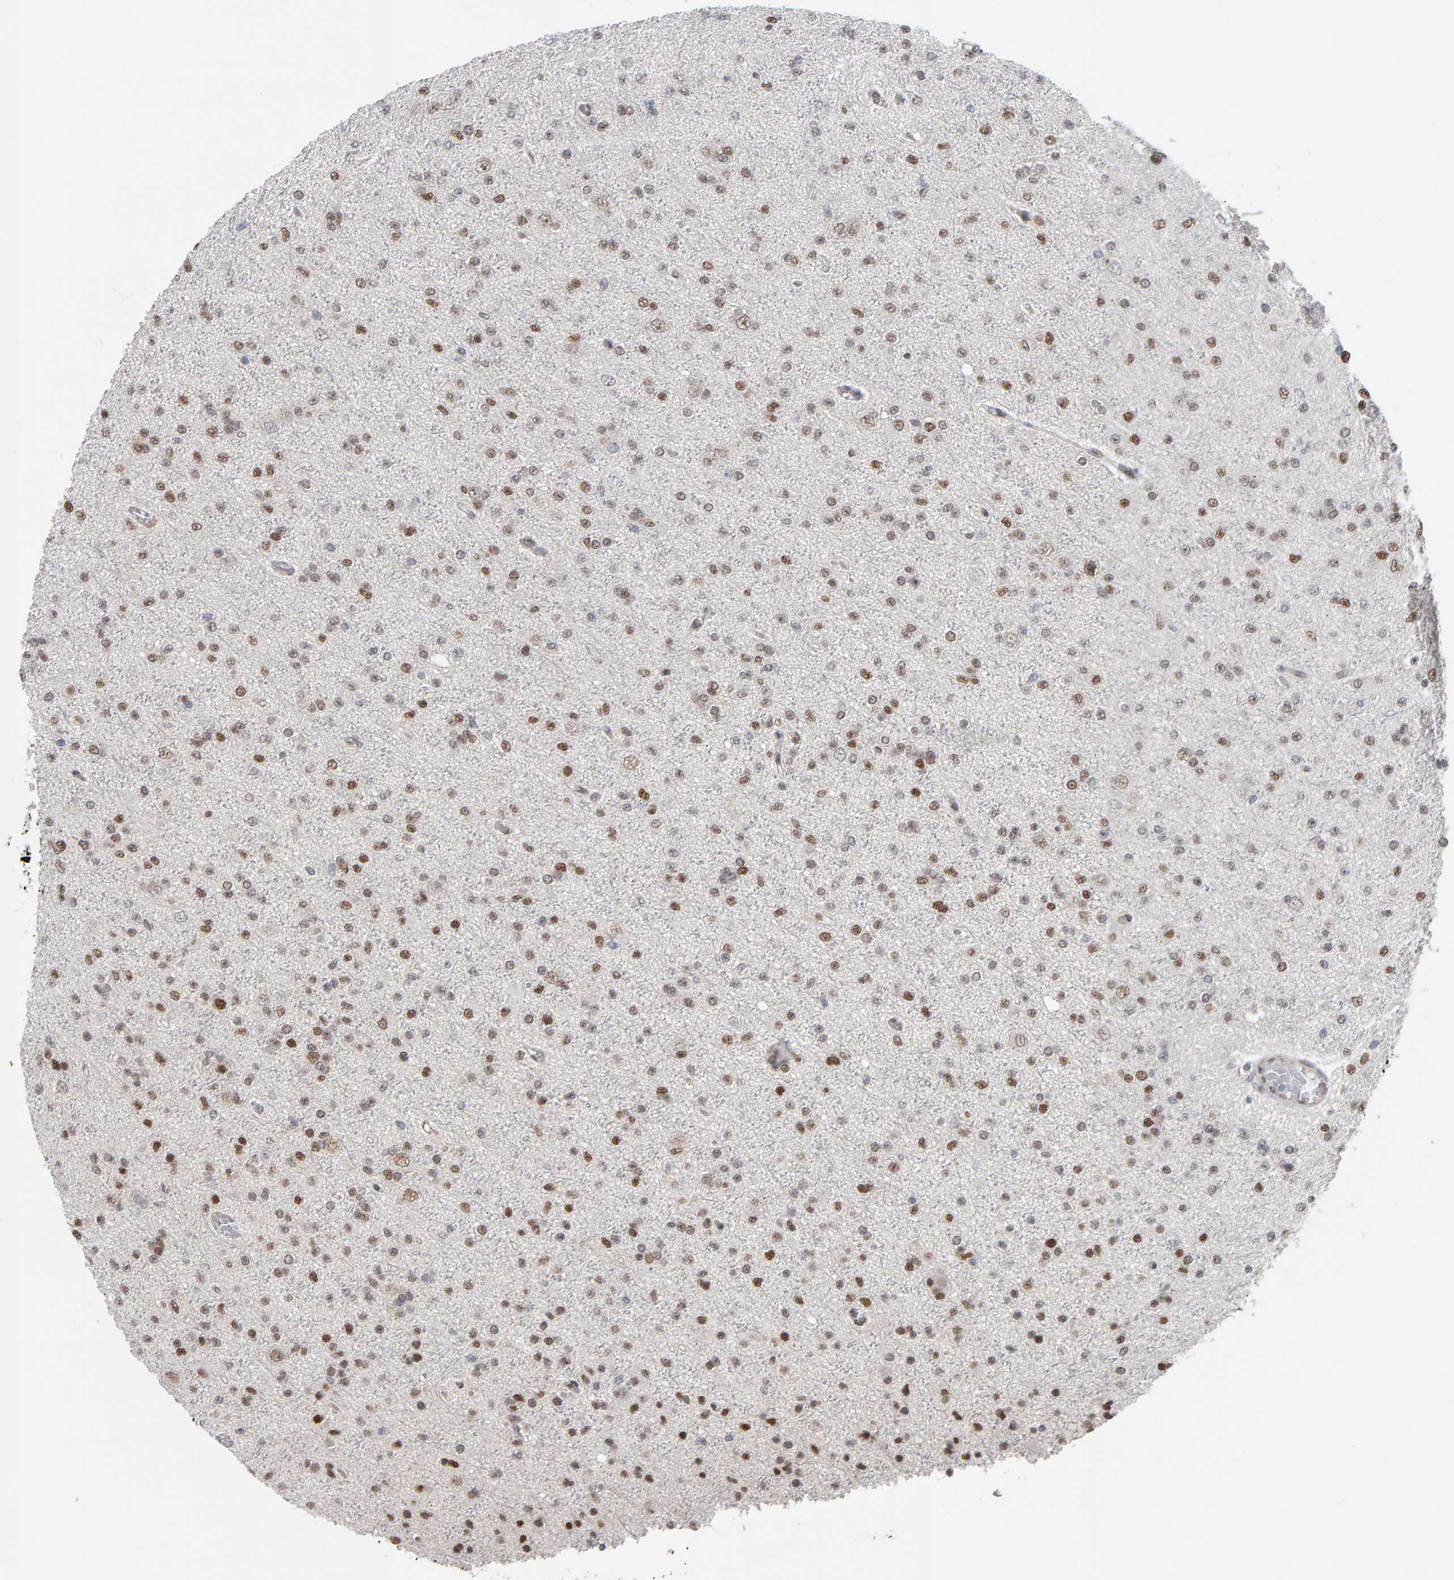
{"staining": {"intensity": "moderate", "quantity": "25%-75%", "location": "nuclear"}, "tissue": "glioma", "cell_type": "Tumor cells", "image_type": "cancer", "snomed": [{"axis": "morphology", "description": "Glioma, malignant, Low grade"}, {"axis": "topography", "description": "Brain"}], "caption": "Tumor cells demonstrate moderate nuclear positivity in approximately 25%-75% of cells in low-grade glioma (malignant). The staining was performed using DAB (3,3'-diaminobenzidine) to visualize the protein expression in brown, while the nuclei were stained in blue with hematoxylin (Magnification: 20x).", "gene": "ATF7IP", "patient": {"sex": "female", "age": 22}}